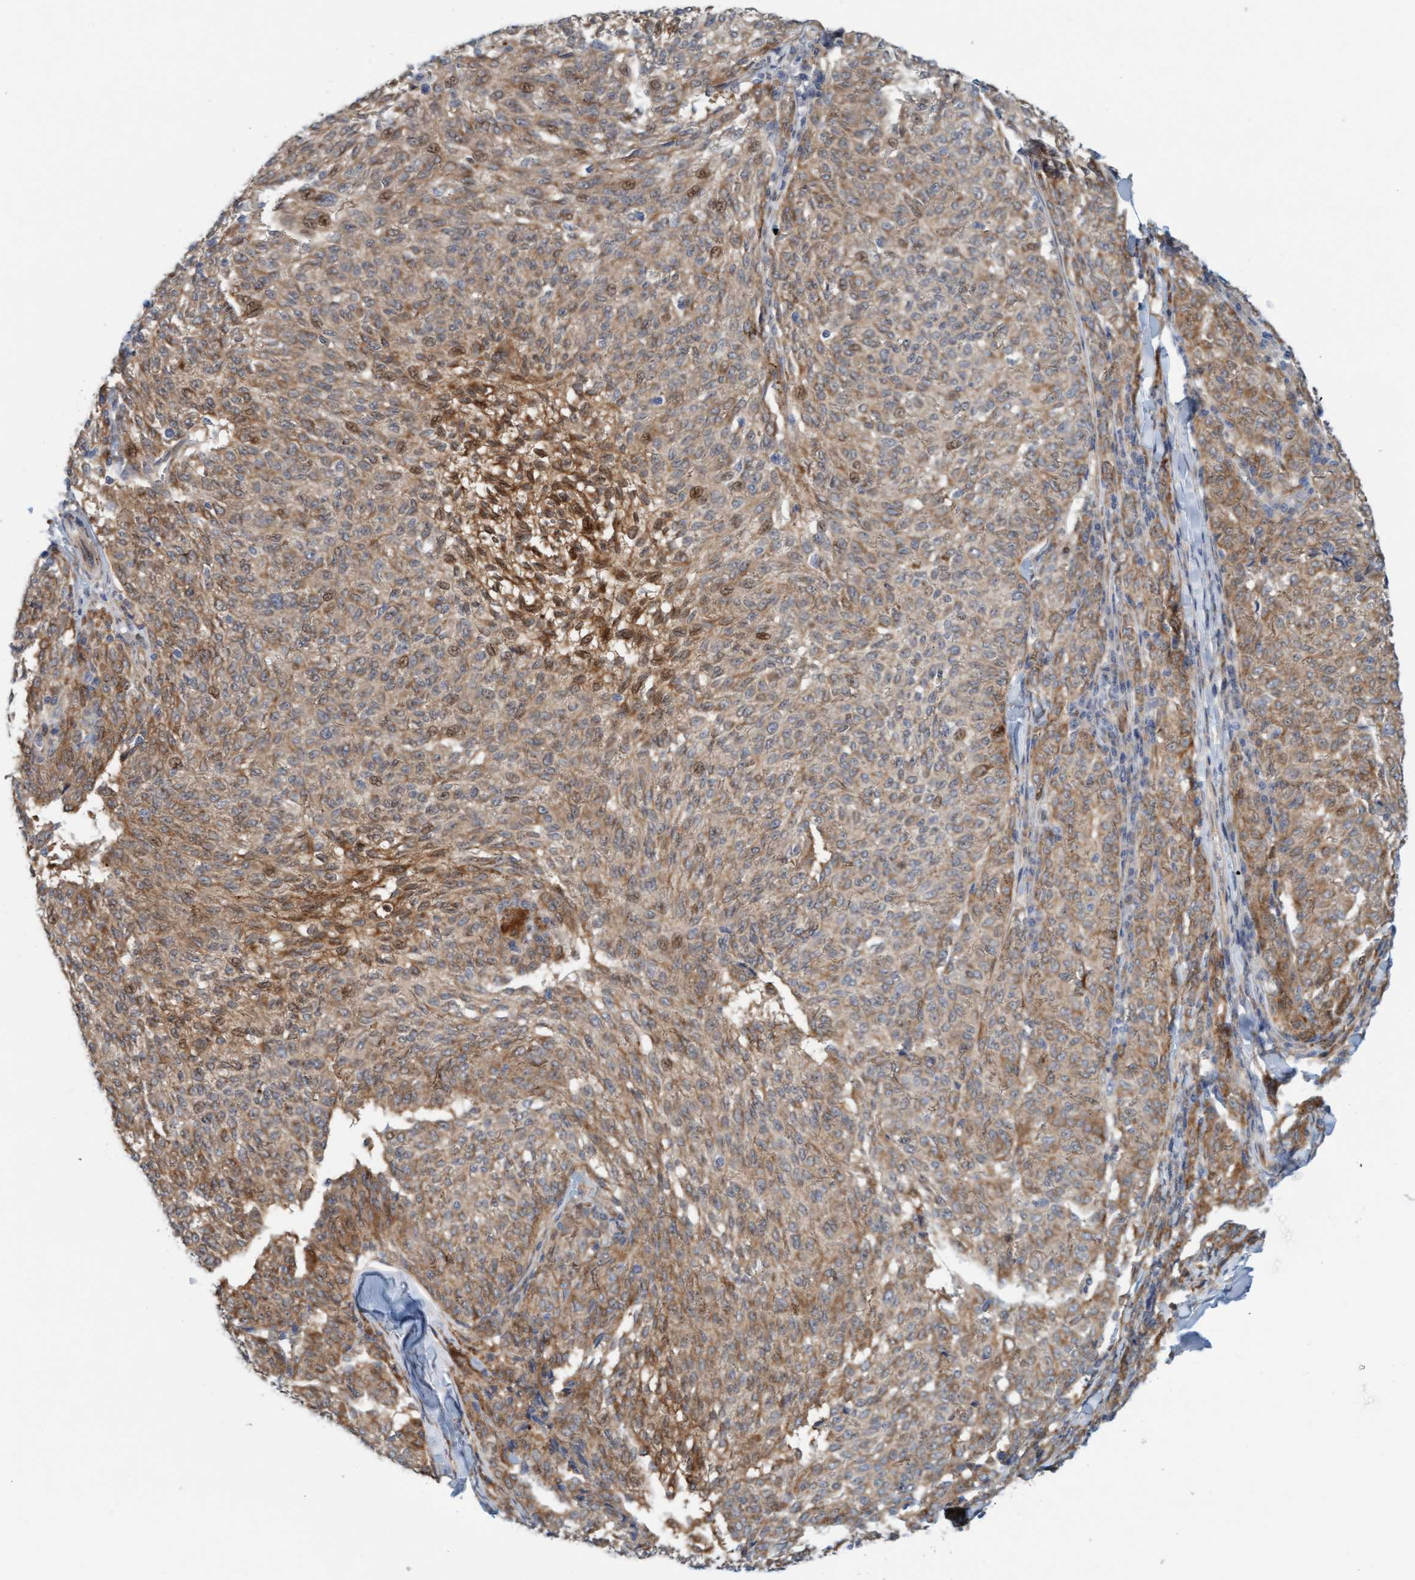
{"staining": {"intensity": "weak", "quantity": "25%-75%", "location": "cytoplasmic/membranous,nuclear"}, "tissue": "melanoma", "cell_type": "Tumor cells", "image_type": "cancer", "snomed": [{"axis": "morphology", "description": "Malignant melanoma, NOS"}, {"axis": "topography", "description": "Skin"}], "caption": "Tumor cells reveal low levels of weak cytoplasmic/membranous and nuclear positivity in about 25%-75% of cells in human melanoma.", "gene": "EIF4EBP1", "patient": {"sex": "female", "age": 72}}